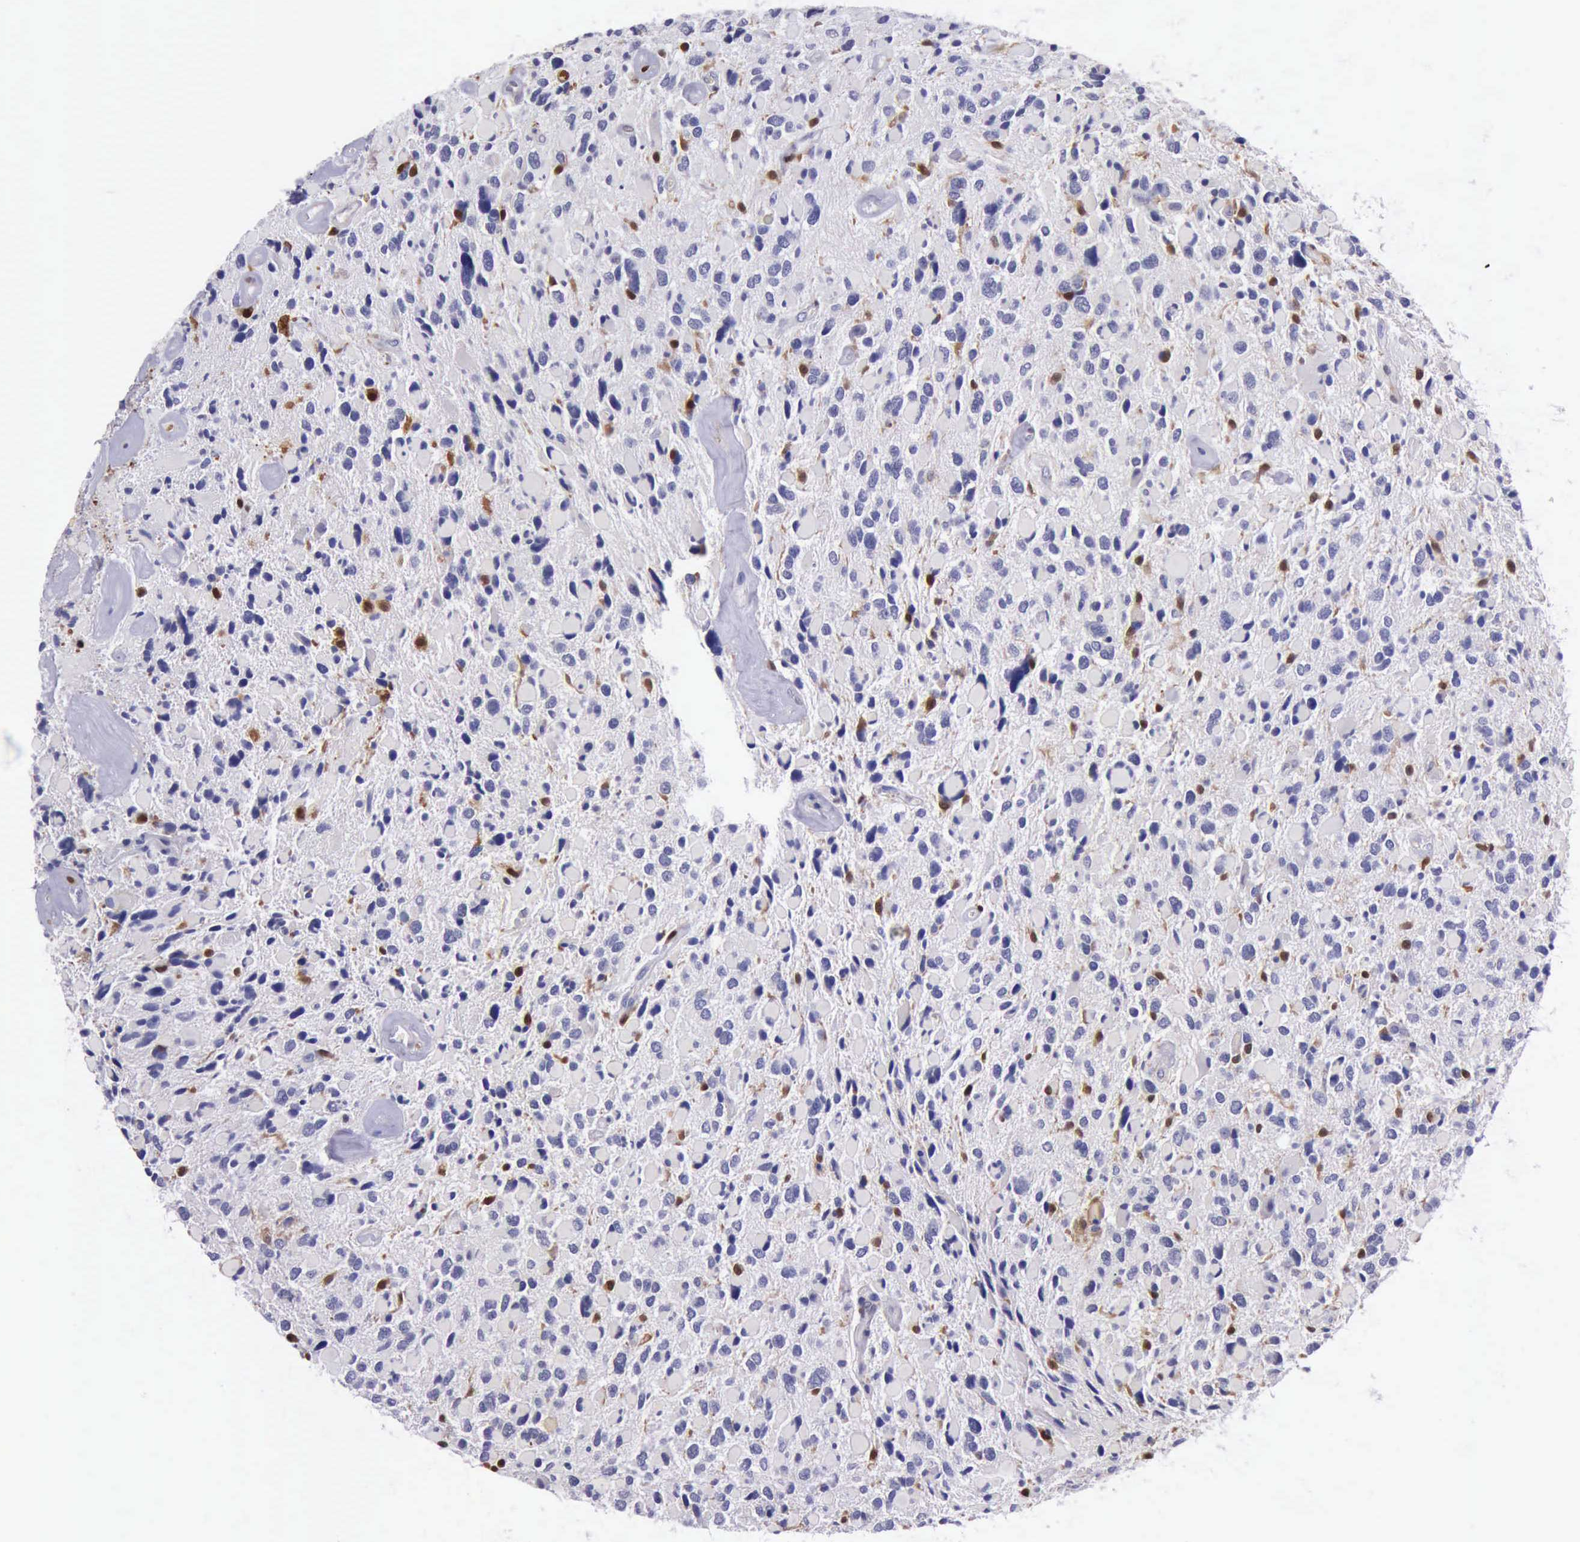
{"staining": {"intensity": "moderate", "quantity": "<25%", "location": "cytoplasmic/membranous,nuclear"}, "tissue": "glioma", "cell_type": "Tumor cells", "image_type": "cancer", "snomed": [{"axis": "morphology", "description": "Glioma, malignant, High grade"}, {"axis": "topography", "description": "Brain"}], "caption": "Approximately <25% of tumor cells in malignant high-grade glioma demonstrate moderate cytoplasmic/membranous and nuclear protein expression as visualized by brown immunohistochemical staining.", "gene": "TYMP", "patient": {"sex": "female", "age": 37}}